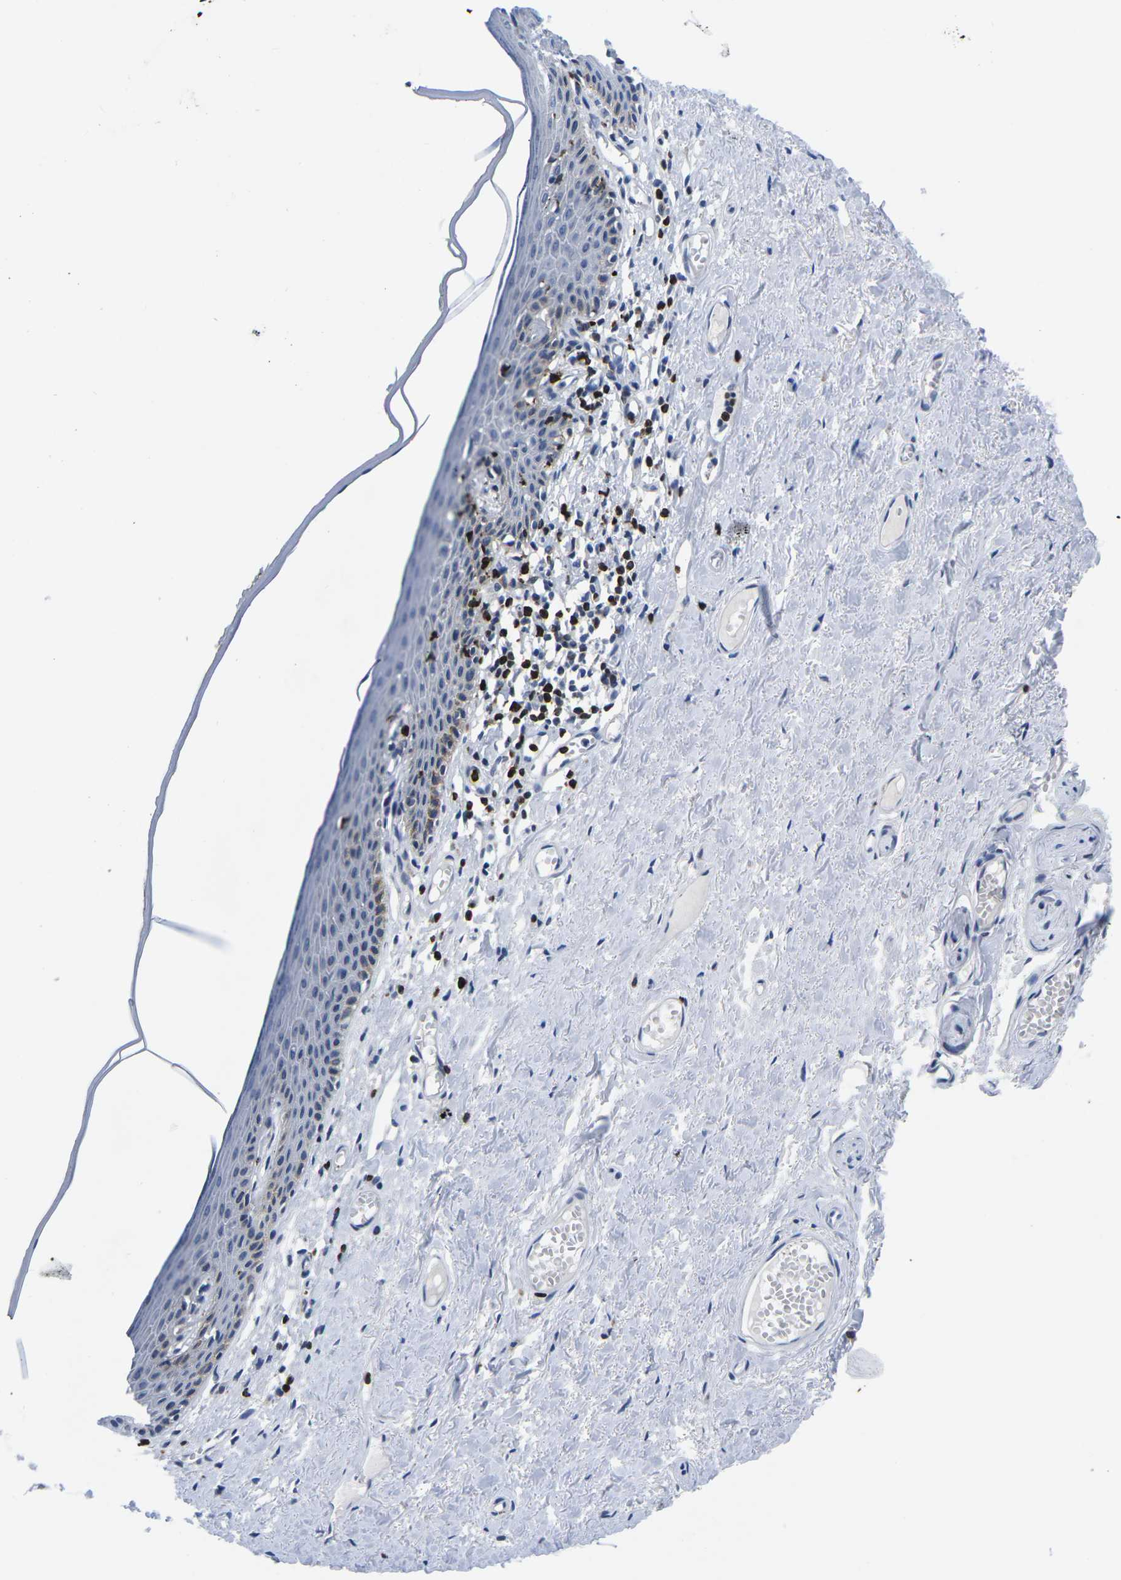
{"staining": {"intensity": "negative", "quantity": "none", "location": "none"}, "tissue": "skin", "cell_type": "Epidermal cells", "image_type": "normal", "snomed": [{"axis": "morphology", "description": "Normal tissue, NOS"}, {"axis": "topography", "description": "Adipose tissue"}, {"axis": "topography", "description": "Vascular tissue"}, {"axis": "topography", "description": "Anal"}, {"axis": "topography", "description": "Peripheral nerve tissue"}], "caption": "This micrograph is of benign skin stained with immunohistochemistry to label a protein in brown with the nuclei are counter-stained blue. There is no positivity in epidermal cells.", "gene": "CTSW", "patient": {"sex": "female", "age": 54}}